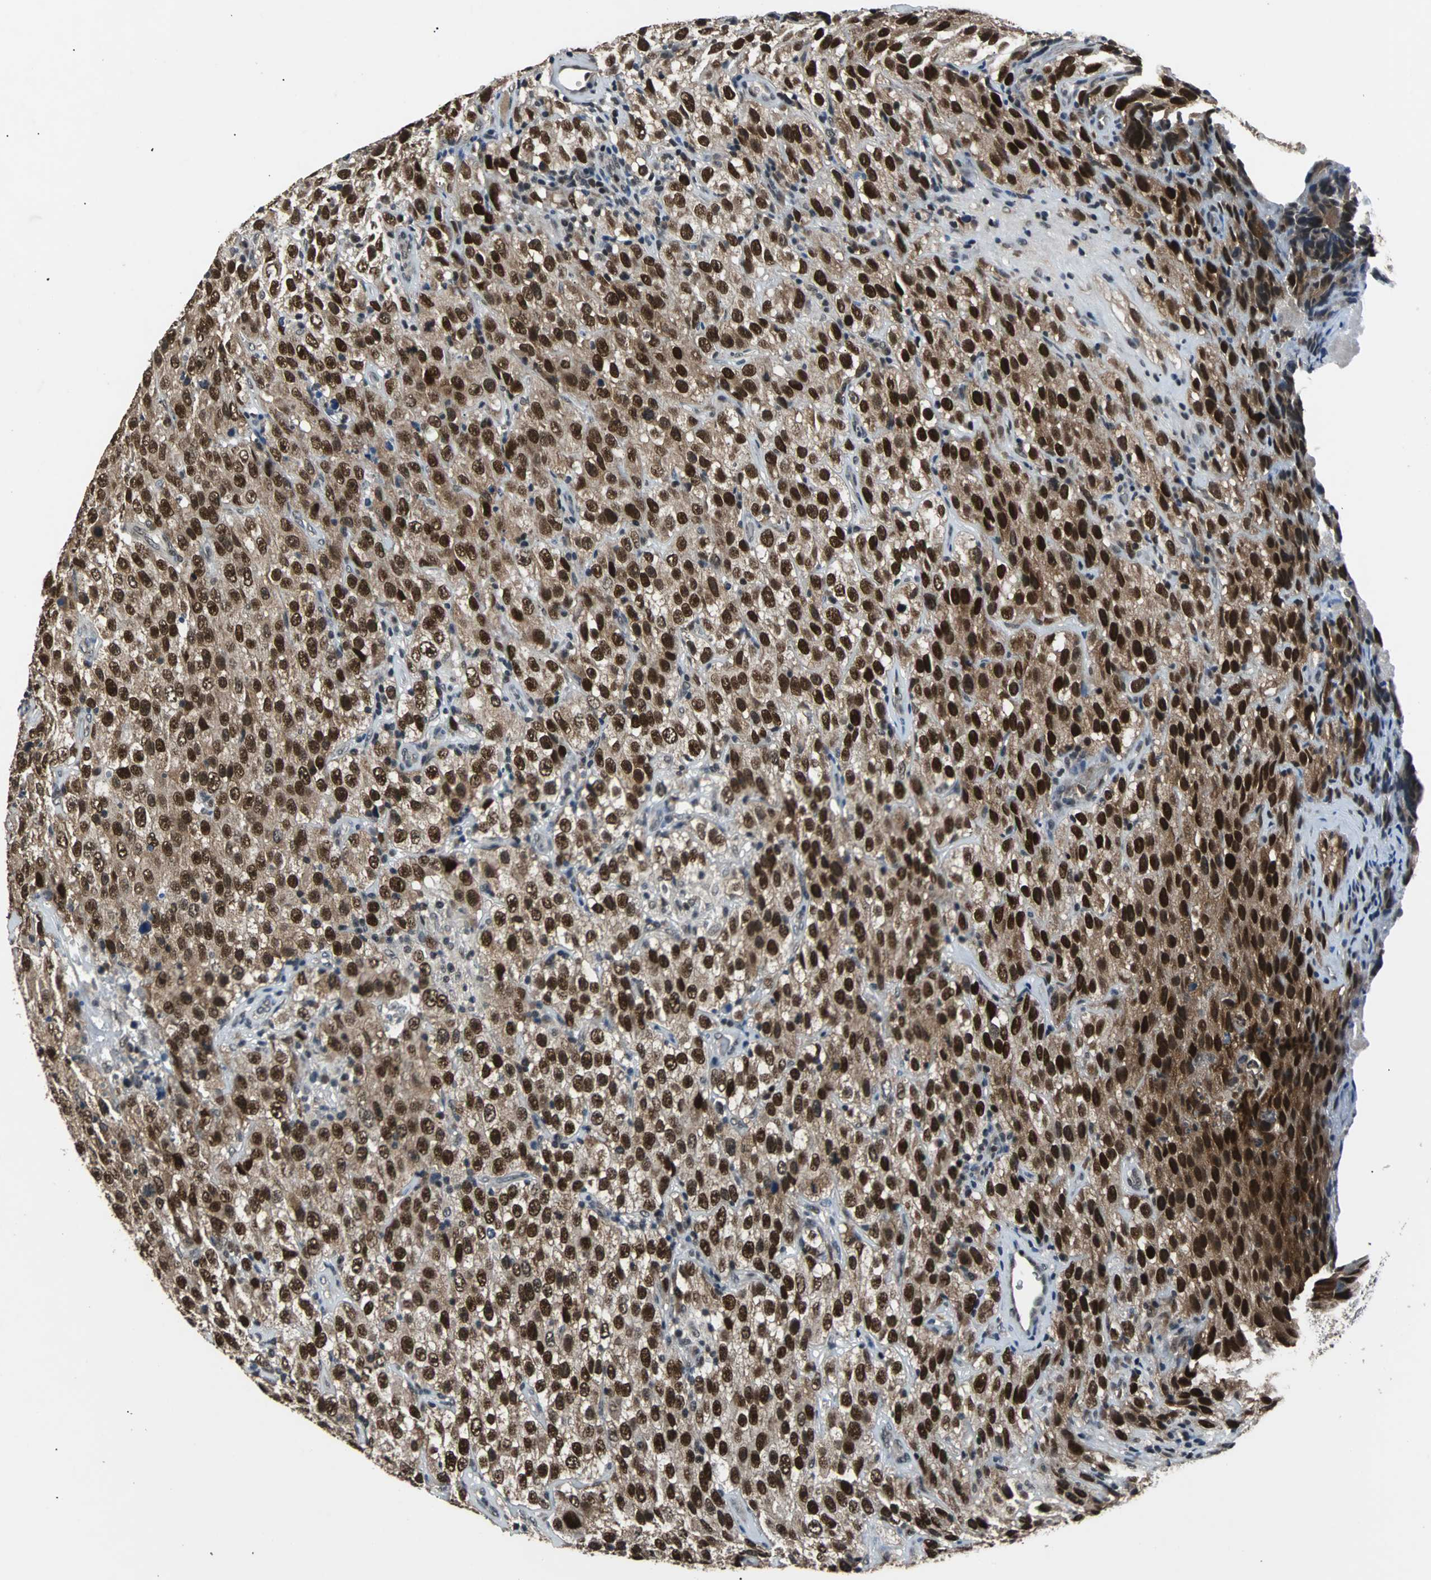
{"staining": {"intensity": "strong", "quantity": ">75%", "location": "cytoplasmic/membranous,nuclear"}, "tissue": "testis cancer", "cell_type": "Tumor cells", "image_type": "cancer", "snomed": [{"axis": "morphology", "description": "Seminoma, NOS"}, {"axis": "topography", "description": "Testis"}], "caption": "Protein staining of testis seminoma tissue reveals strong cytoplasmic/membranous and nuclear positivity in about >75% of tumor cells. Using DAB (3,3'-diaminobenzidine) (brown) and hematoxylin (blue) stains, captured at high magnification using brightfield microscopy.", "gene": "USP28", "patient": {"sex": "male", "age": 52}}